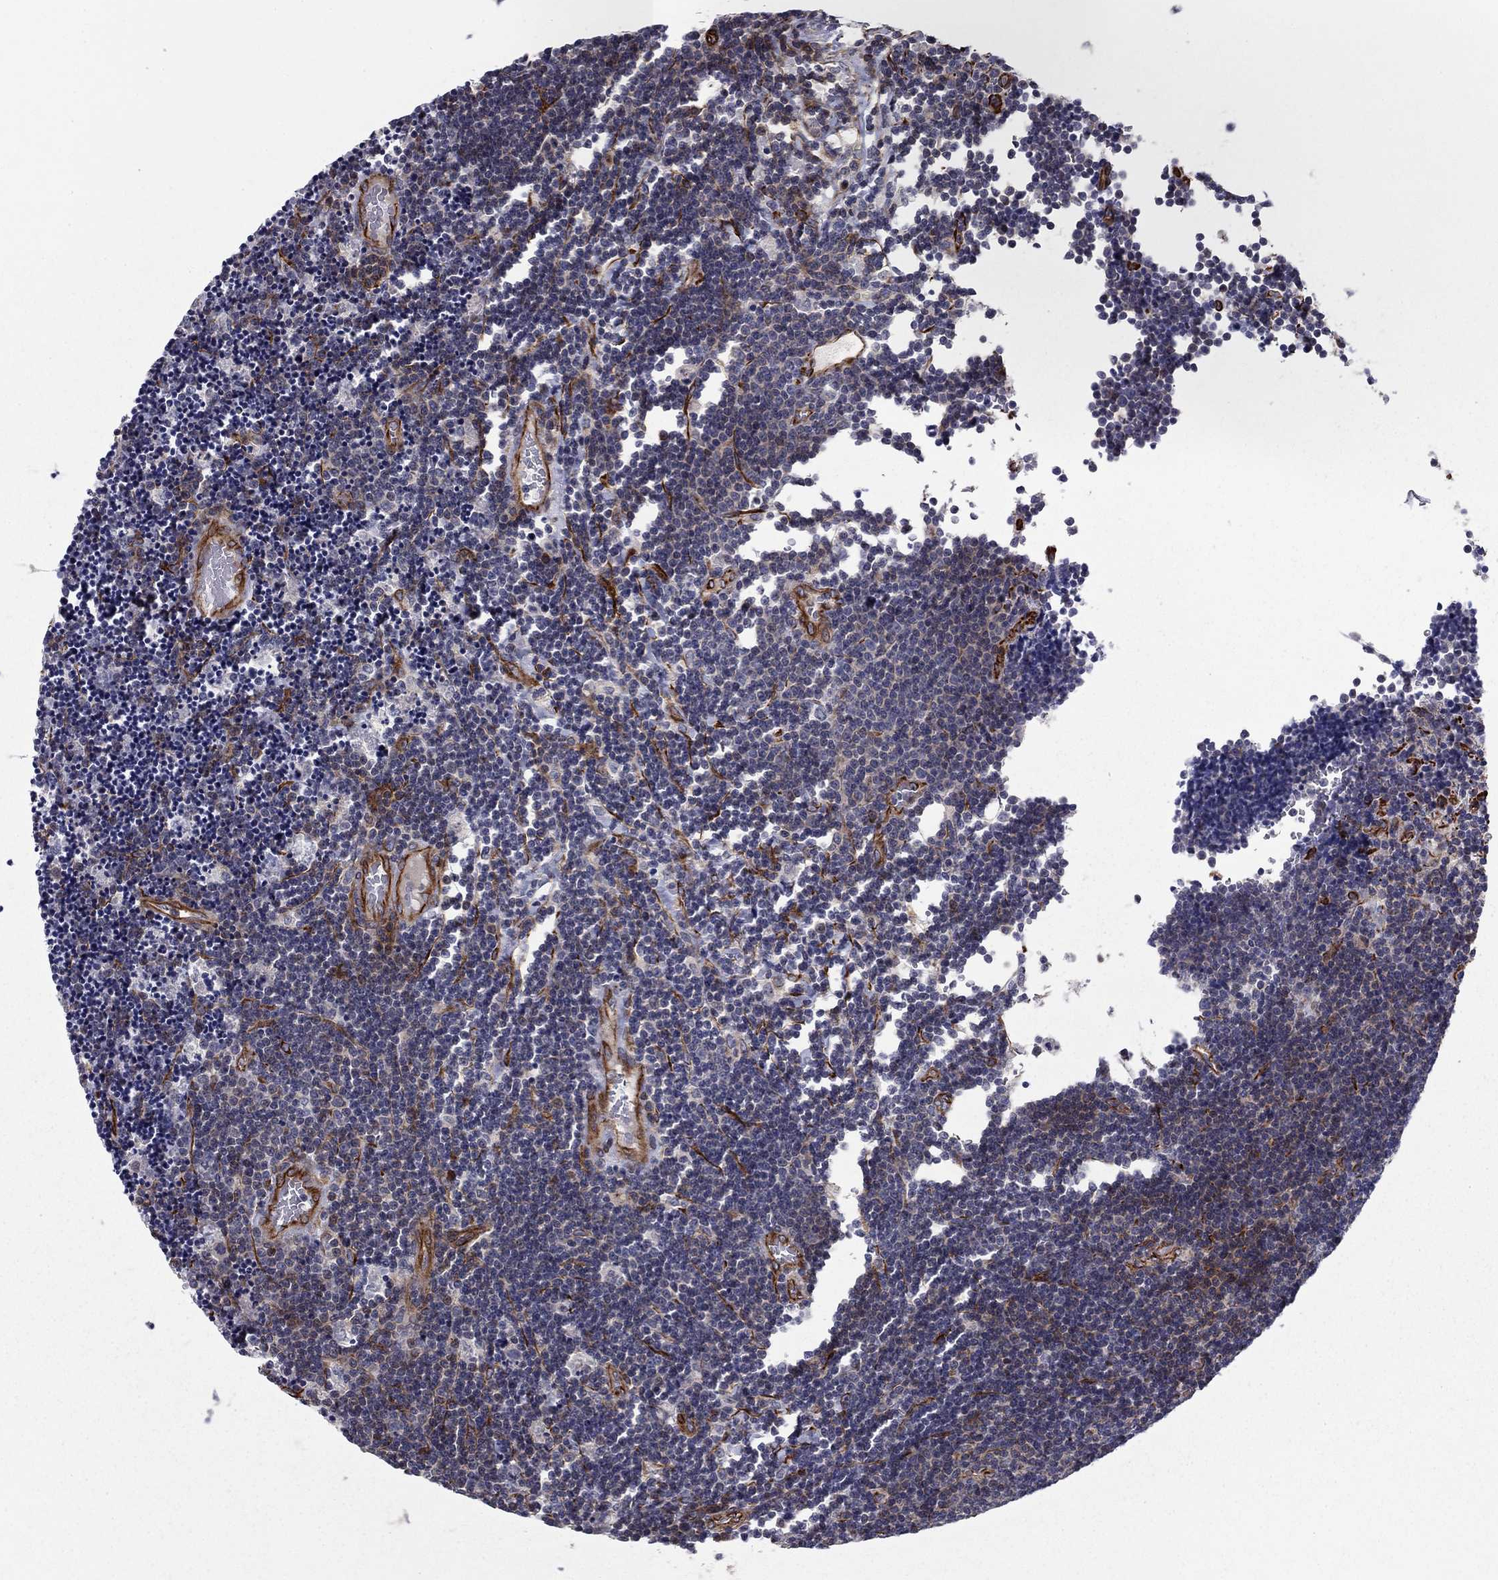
{"staining": {"intensity": "negative", "quantity": "none", "location": "none"}, "tissue": "lymphoma", "cell_type": "Tumor cells", "image_type": "cancer", "snomed": [{"axis": "morphology", "description": "Malignant lymphoma, non-Hodgkin's type, Low grade"}, {"axis": "topography", "description": "Brain"}], "caption": "An immunohistochemistry histopathology image of lymphoma is shown. There is no staining in tumor cells of lymphoma.", "gene": "CLSTN1", "patient": {"sex": "female", "age": 66}}